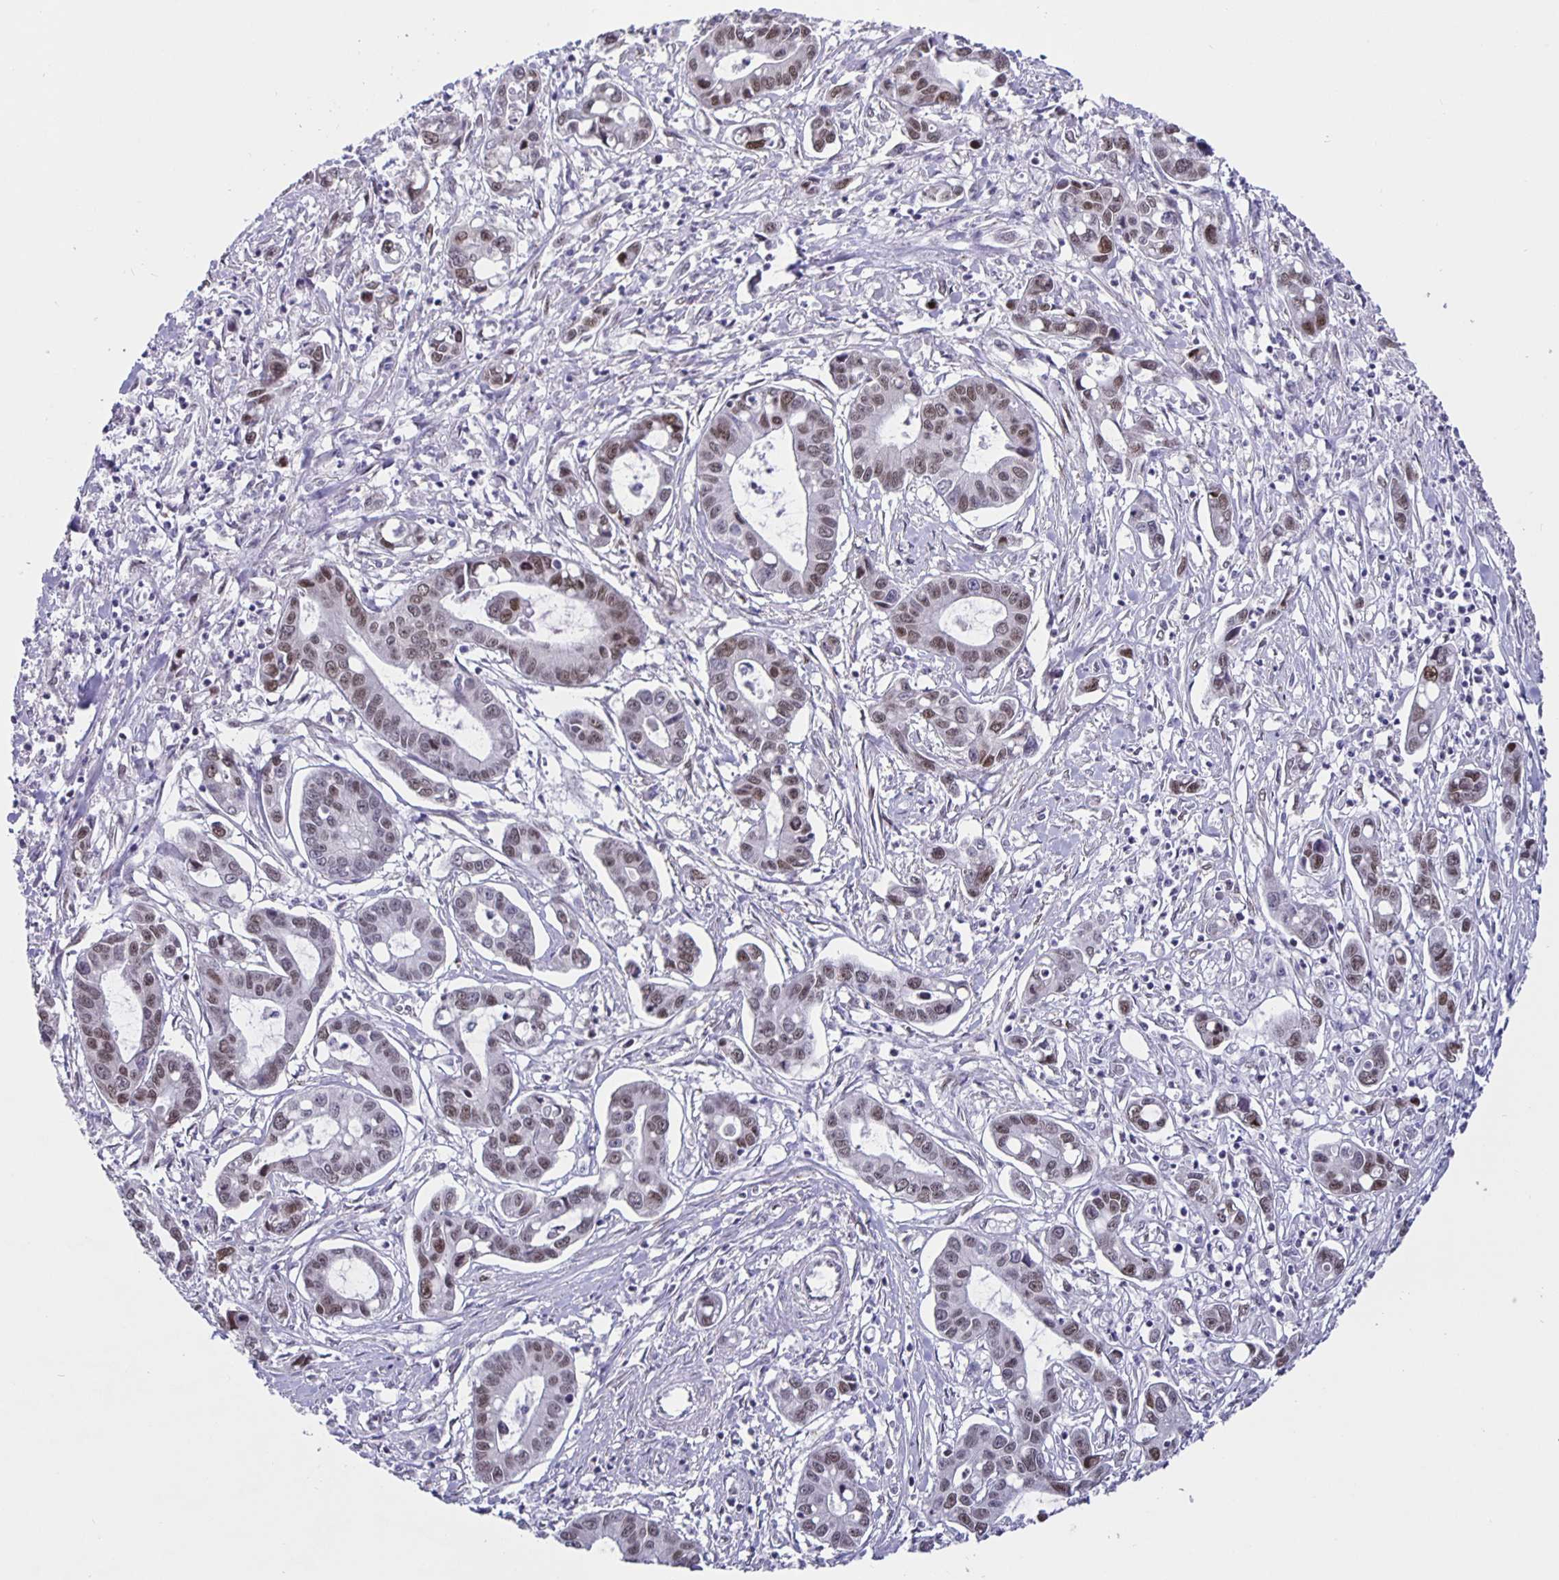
{"staining": {"intensity": "weak", "quantity": "25%-75%", "location": "nuclear"}, "tissue": "liver cancer", "cell_type": "Tumor cells", "image_type": "cancer", "snomed": [{"axis": "morphology", "description": "Cholangiocarcinoma"}, {"axis": "topography", "description": "Liver"}], "caption": "Immunohistochemical staining of liver cancer (cholangiocarcinoma) demonstrates low levels of weak nuclear positivity in about 25%-75% of tumor cells.", "gene": "FOSL2", "patient": {"sex": "male", "age": 58}}